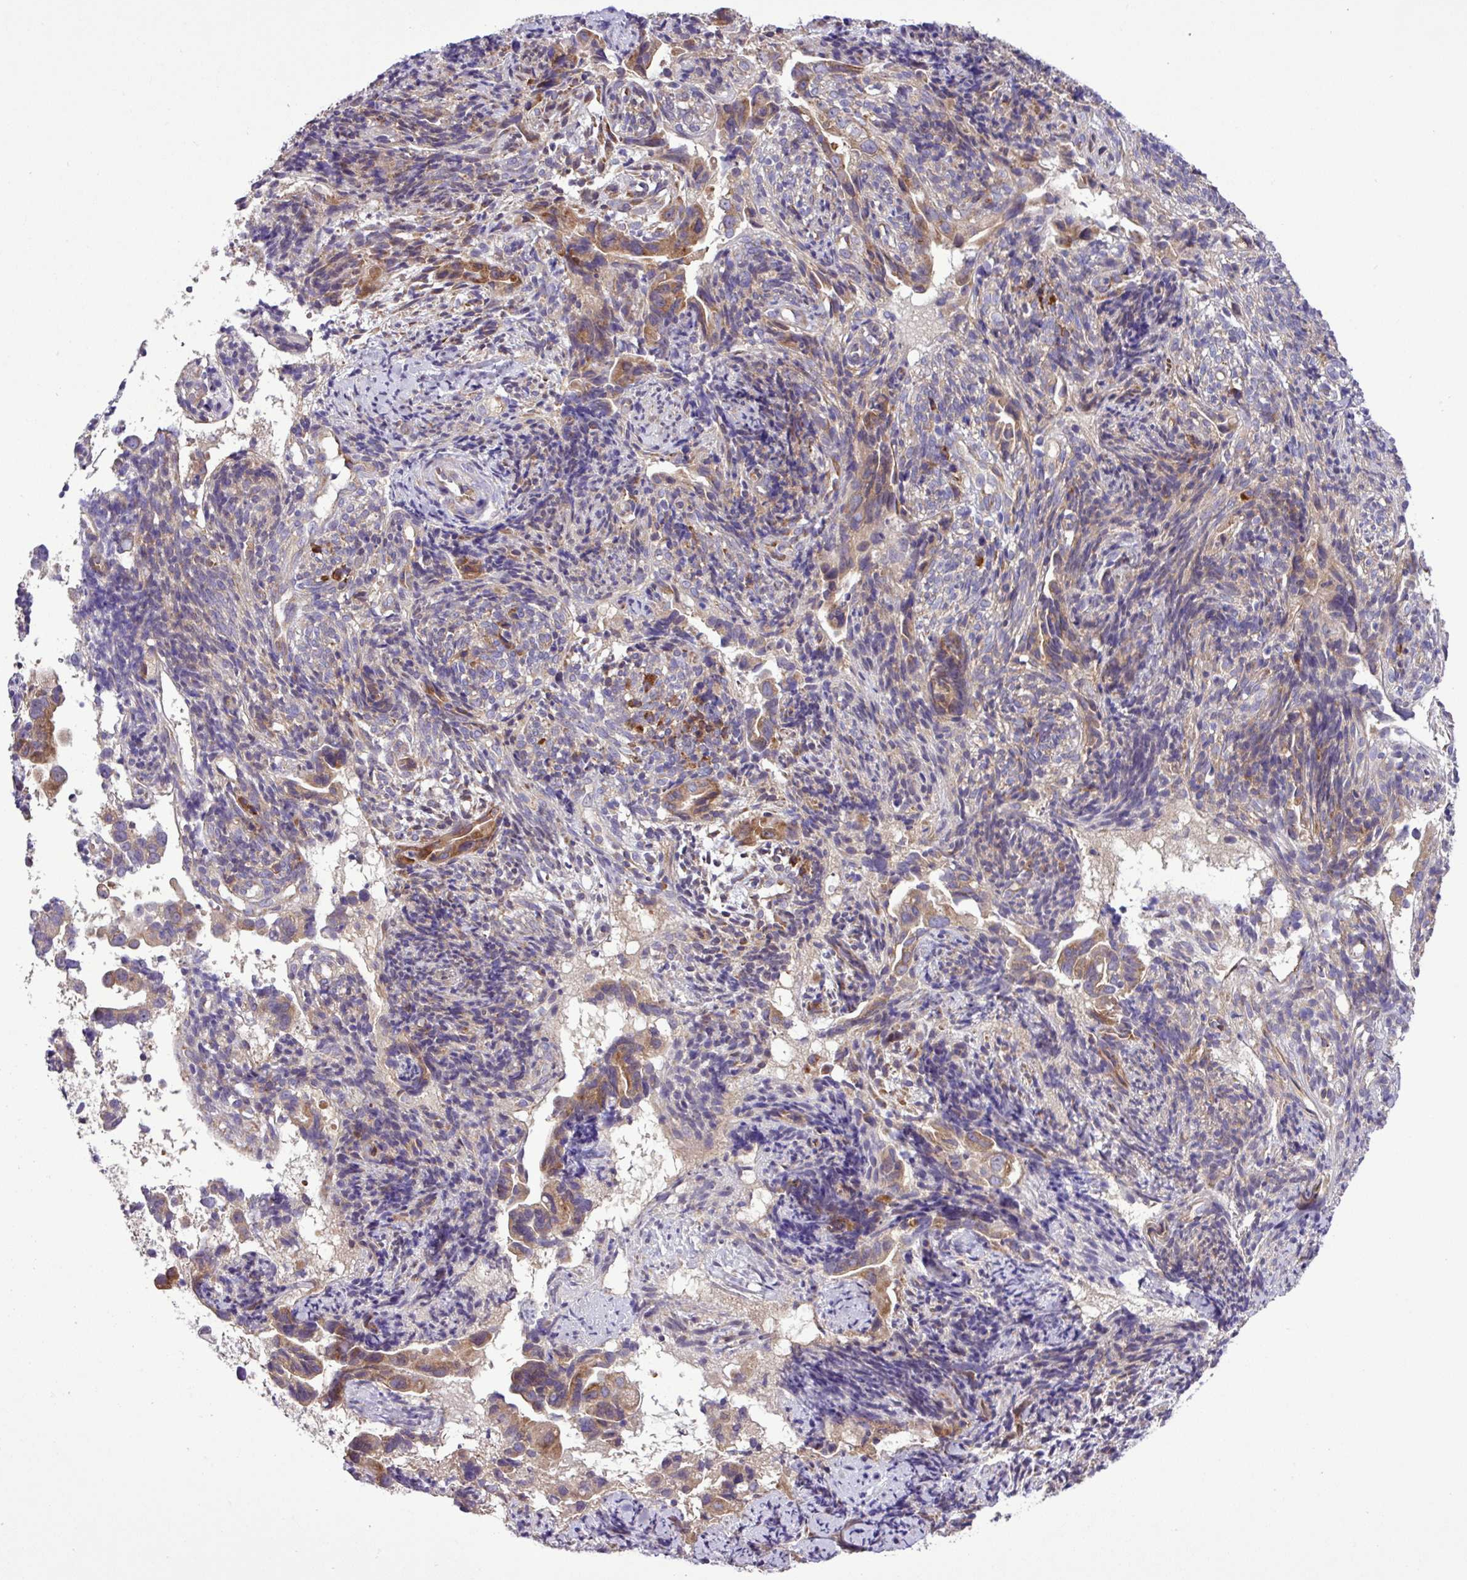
{"staining": {"intensity": "moderate", "quantity": ">75%", "location": "cytoplasmic/membranous"}, "tissue": "endometrial cancer", "cell_type": "Tumor cells", "image_type": "cancer", "snomed": [{"axis": "morphology", "description": "Adenocarcinoma, NOS"}, {"axis": "topography", "description": "Endometrium"}], "caption": "Approximately >75% of tumor cells in endometrial cancer reveal moderate cytoplasmic/membranous protein positivity as visualized by brown immunohistochemical staining.", "gene": "RPL13", "patient": {"sex": "female", "age": 57}}